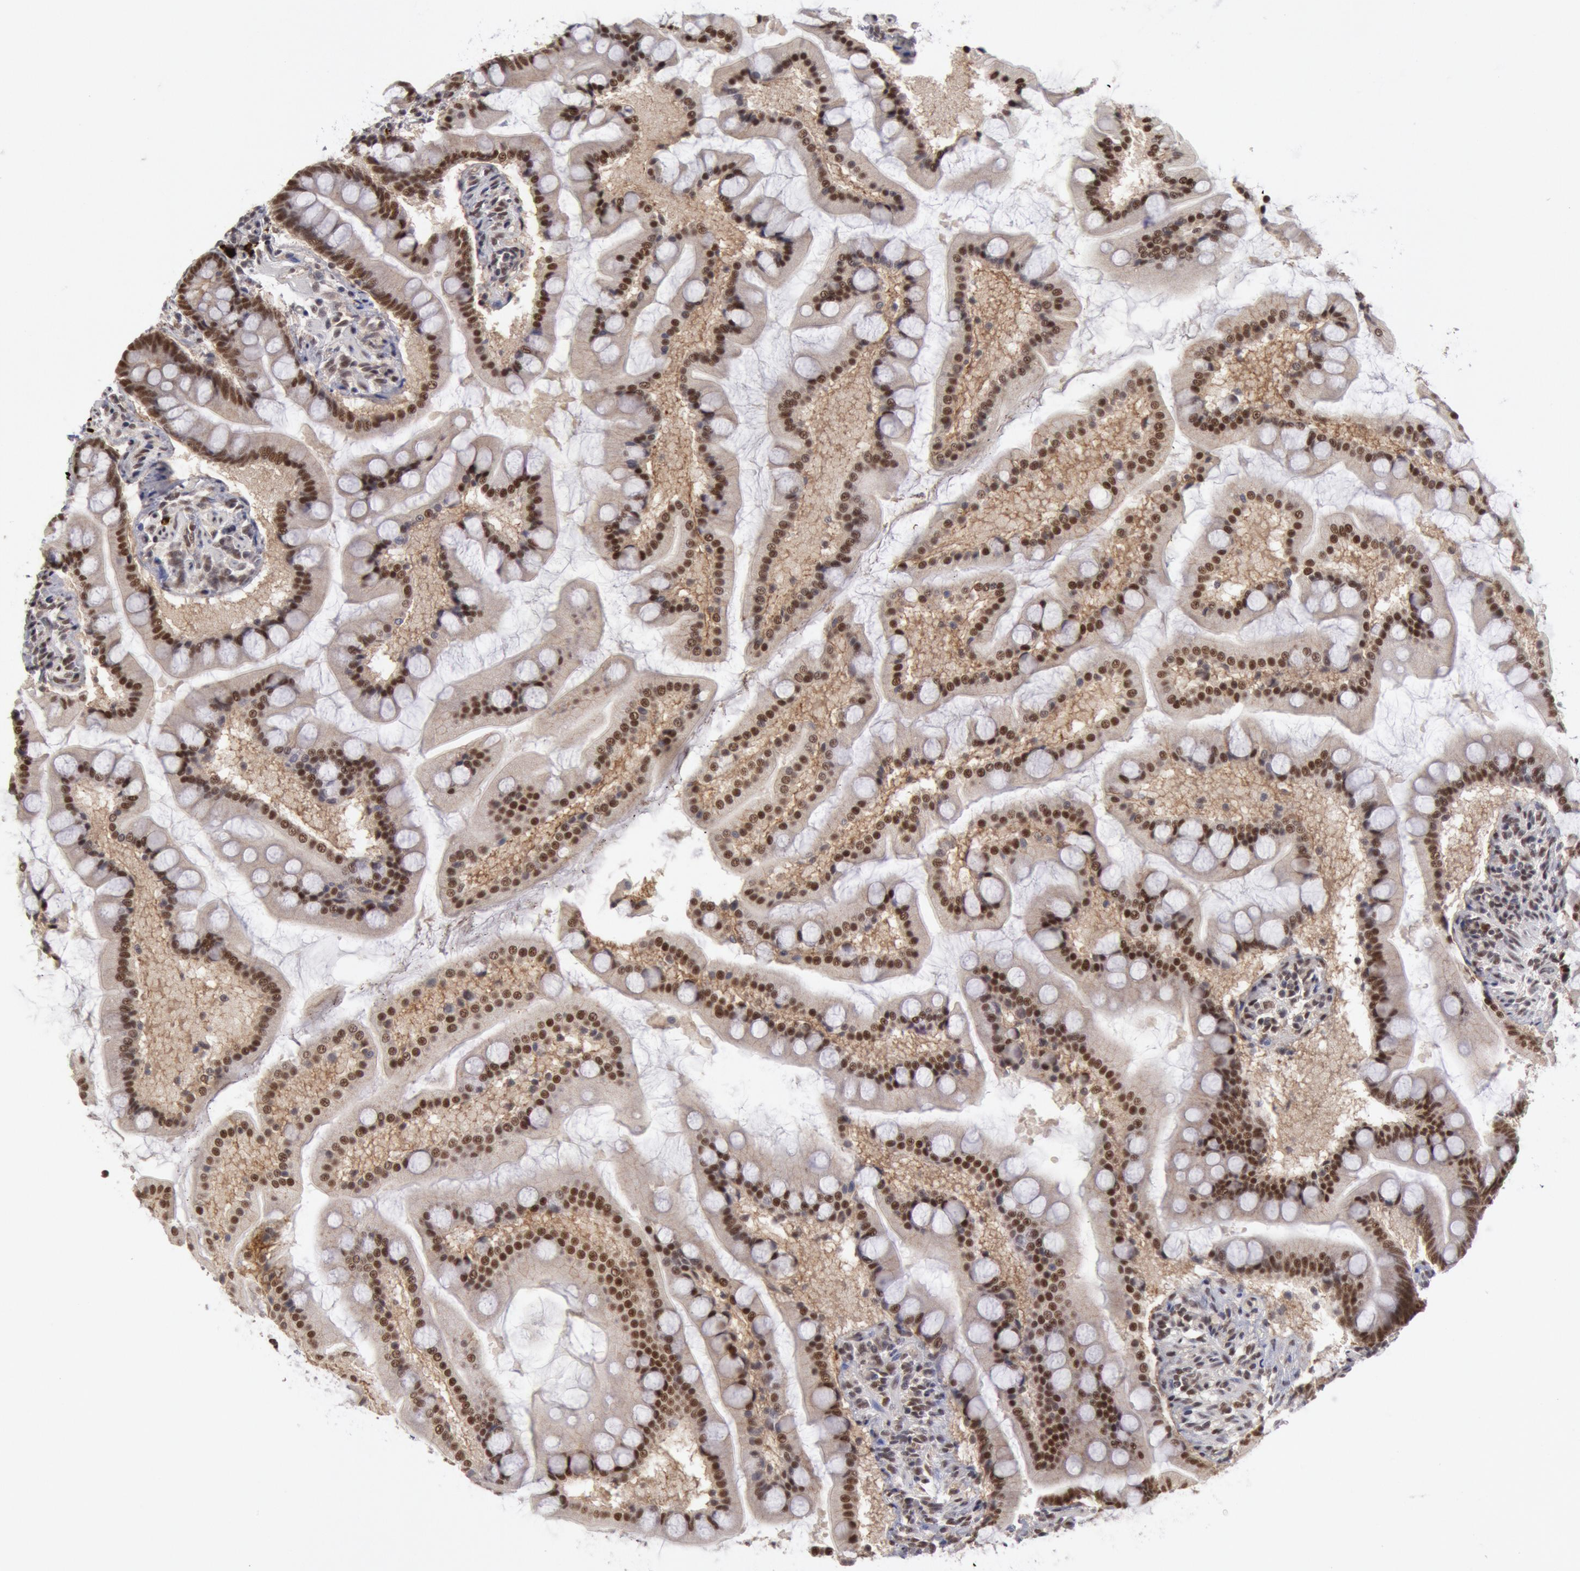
{"staining": {"intensity": "strong", "quantity": ">75%", "location": "nuclear"}, "tissue": "small intestine", "cell_type": "Glandular cells", "image_type": "normal", "snomed": [{"axis": "morphology", "description": "Normal tissue, NOS"}, {"axis": "topography", "description": "Small intestine"}], "caption": "Brown immunohistochemical staining in benign small intestine shows strong nuclear positivity in about >75% of glandular cells.", "gene": "PPP4R3B", "patient": {"sex": "male", "age": 41}}